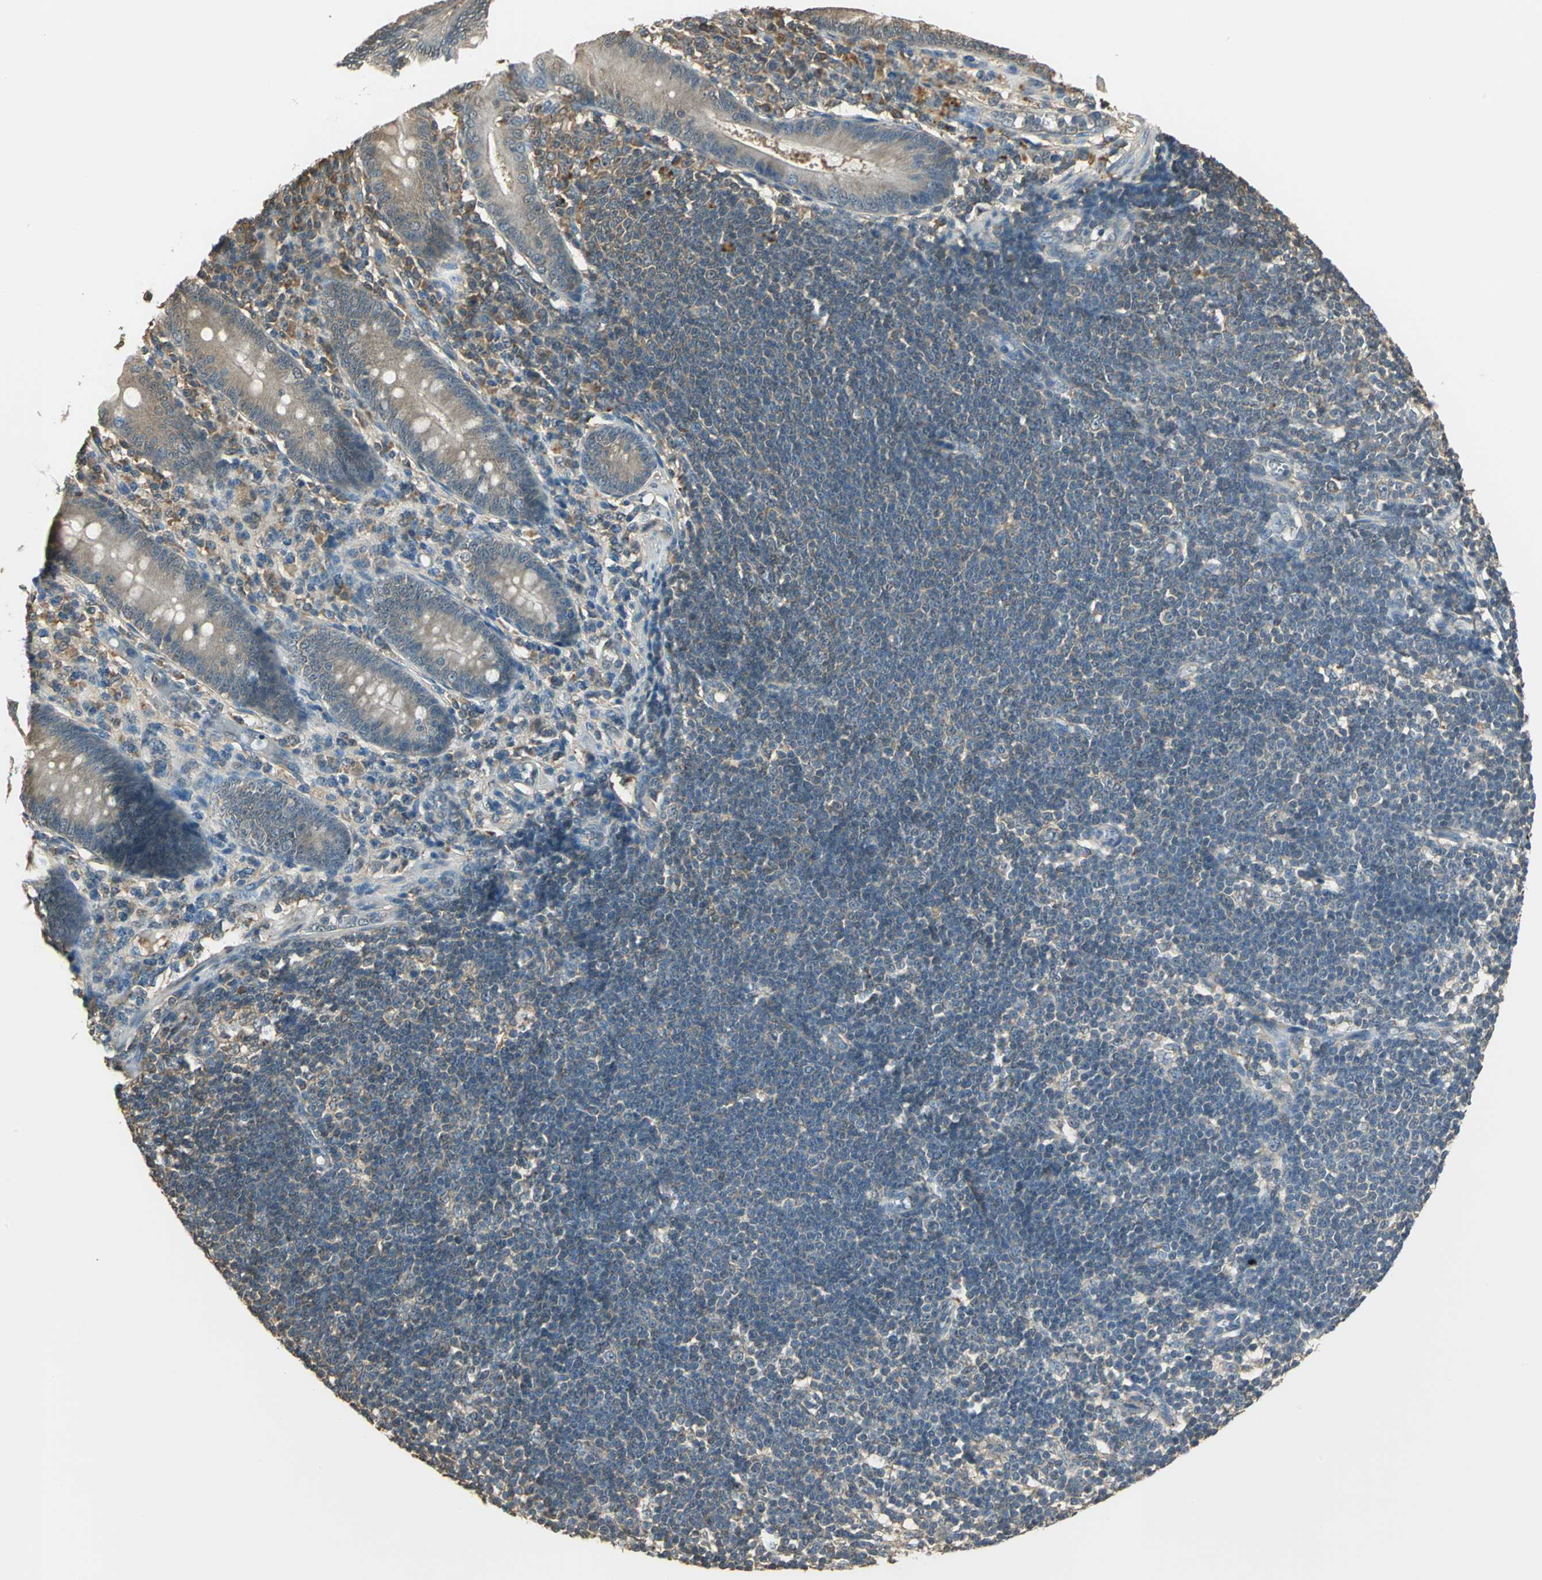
{"staining": {"intensity": "weak", "quantity": ">75%", "location": "cytoplasmic/membranous"}, "tissue": "appendix", "cell_type": "Glandular cells", "image_type": "normal", "snomed": [{"axis": "morphology", "description": "Normal tissue, NOS"}, {"axis": "morphology", "description": "Inflammation, NOS"}, {"axis": "topography", "description": "Appendix"}], "caption": "Brown immunohistochemical staining in unremarkable appendix displays weak cytoplasmic/membranous staining in about >75% of glandular cells.", "gene": "PARK7", "patient": {"sex": "male", "age": 46}}